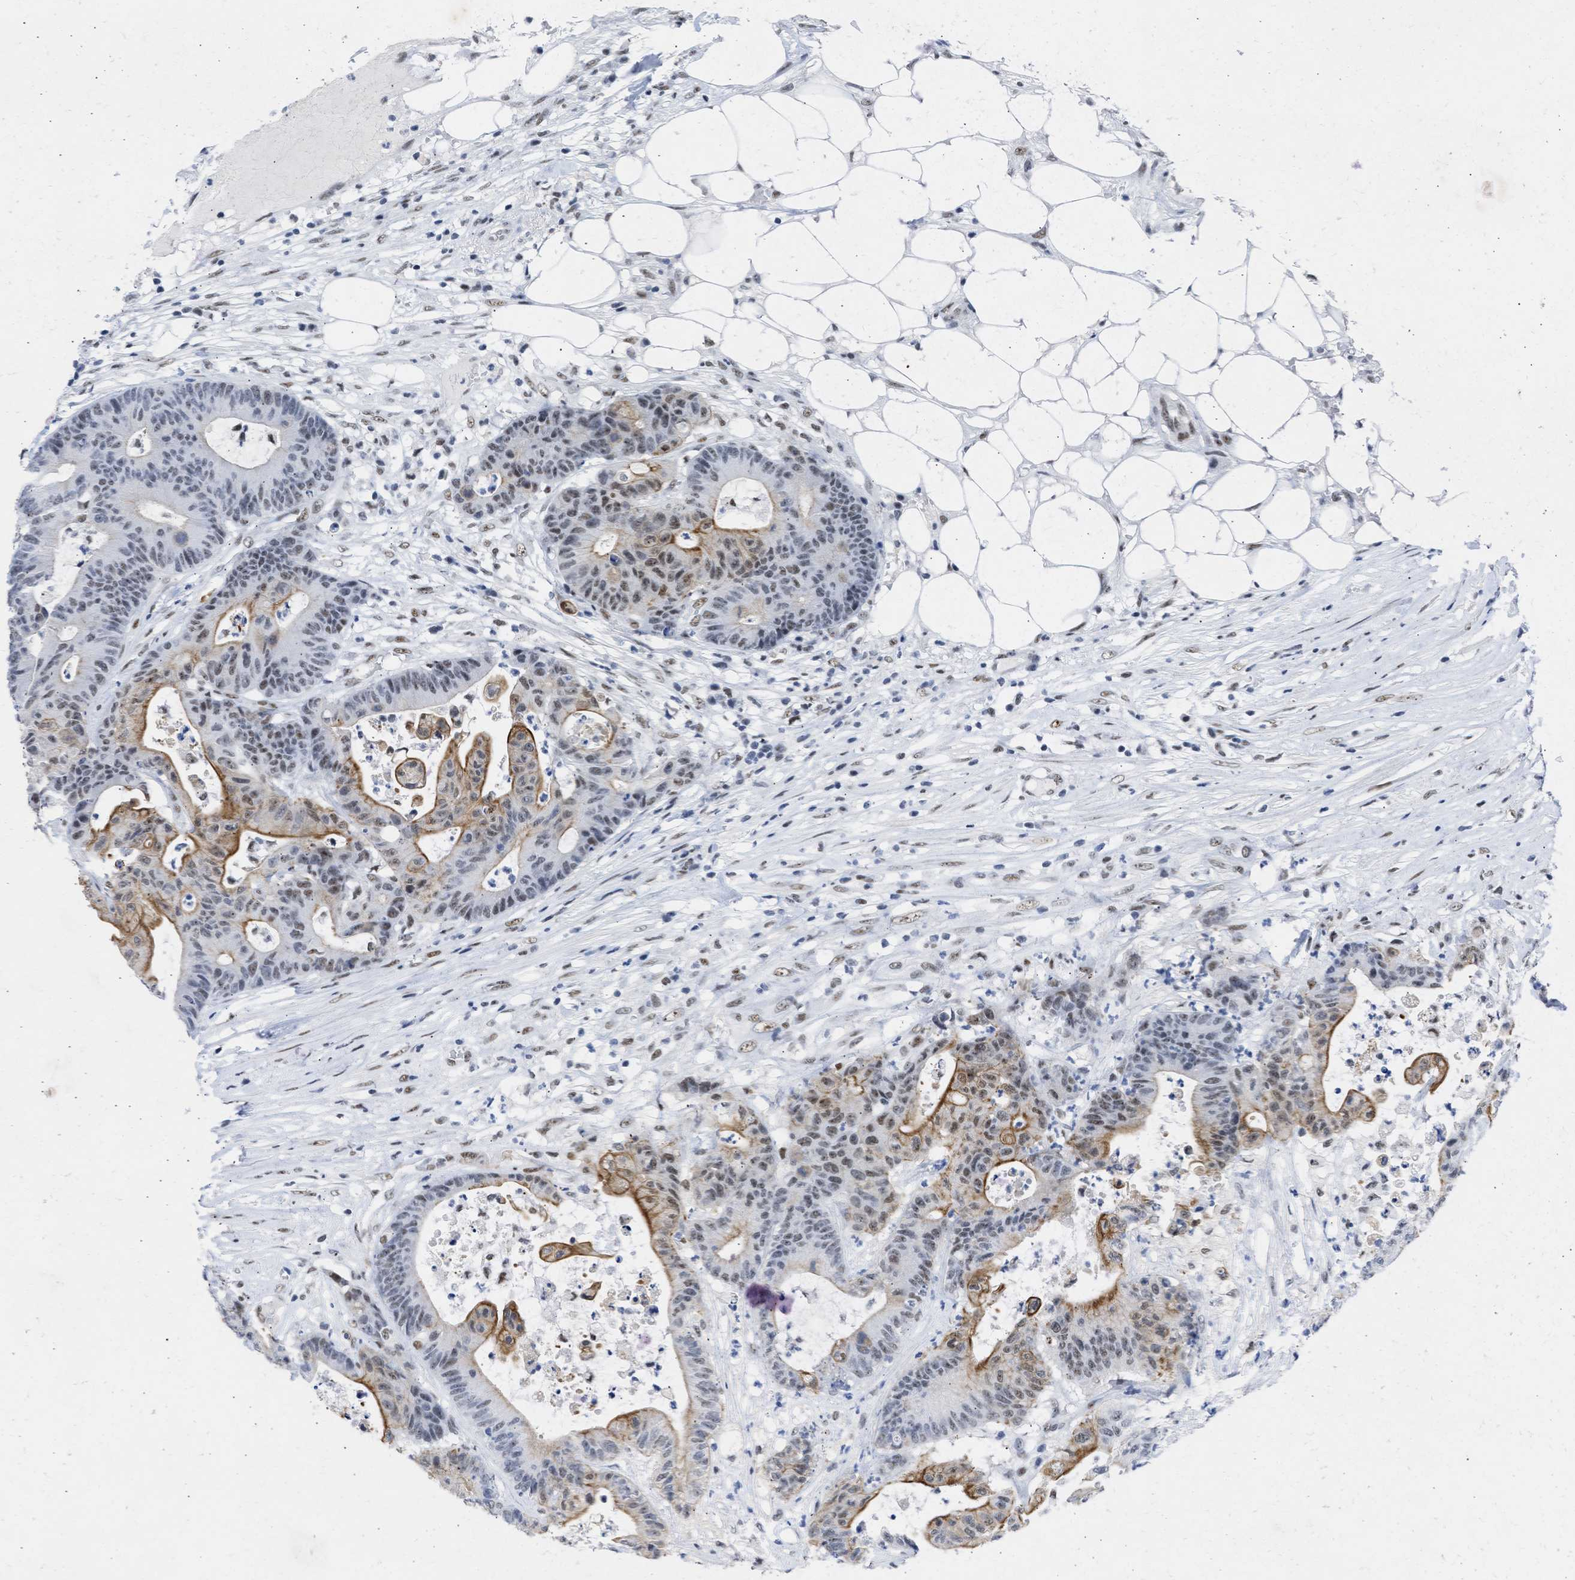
{"staining": {"intensity": "moderate", "quantity": ">75%", "location": "cytoplasmic/membranous,nuclear"}, "tissue": "colorectal cancer", "cell_type": "Tumor cells", "image_type": "cancer", "snomed": [{"axis": "morphology", "description": "Adenocarcinoma, NOS"}, {"axis": "topography", "description": "Colon"}], "caption": "Protein expression analysis of colorectal cancer reveals moderate cytoplasmic/membranous and nuclear expression in about >75% of tumor cells.", "gene": "DDX41", "patient": {"sex": "female", "age": 84}}